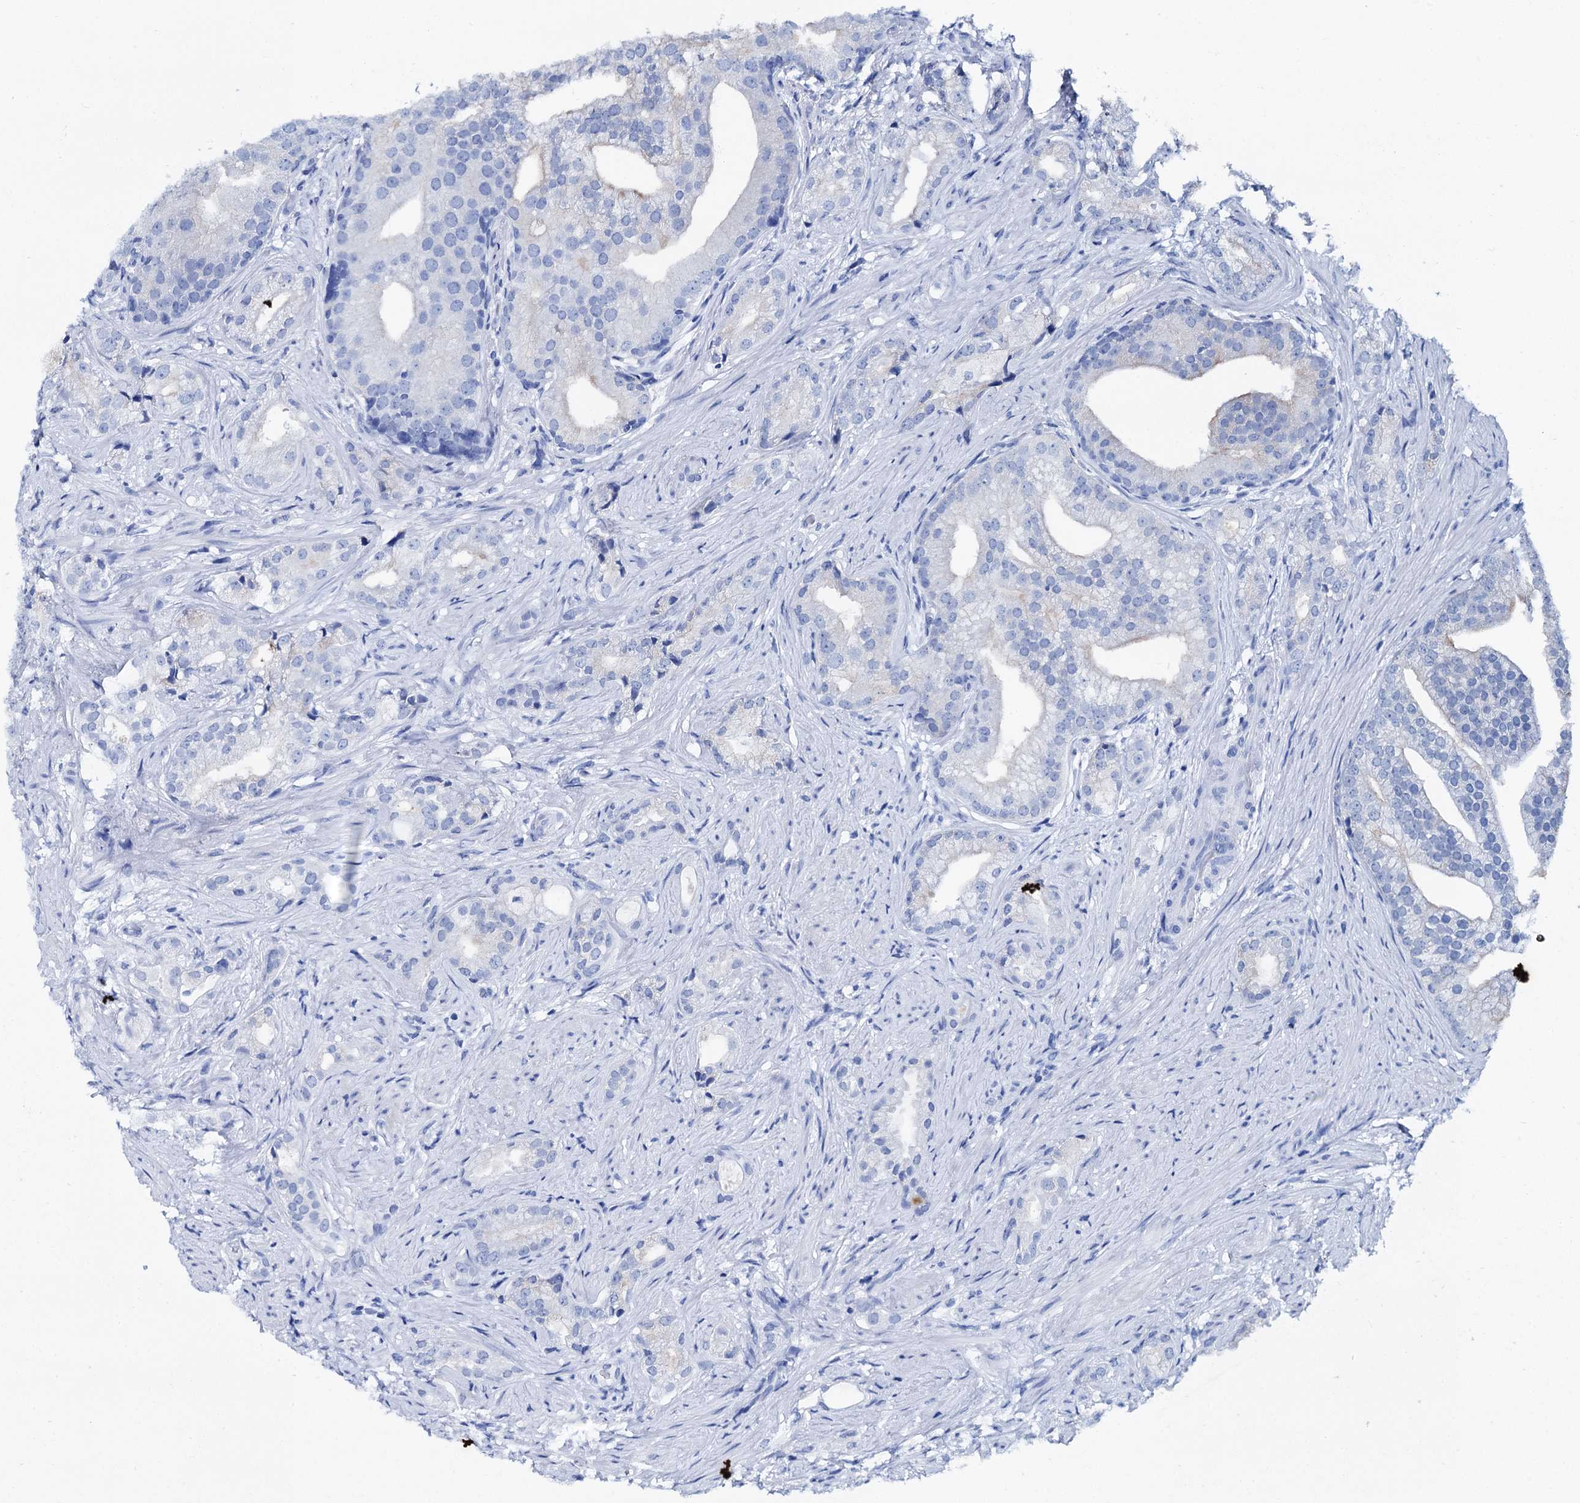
{"staining": {"intensity": "negative", "quantity": "none", "location": "none"}, "tissue": "prostate cancer", "cell_type": "Tumor cells", "image_type": "cancer", "snomed": [{"axis": "morphology", "description": "Adenocarcinoma, Low grade"}, {"axis": "topography", "description": "Prostate"}], "caption": "Immunohistochemistry histopathology image of low-grade adenocarcinoma (prostate) stained for a protein (brown), which shows no staining in tumor cells. (DAB IHC visualized using brightfield microscopy, high magnification).", "gene": "BRINP1", "patient": {"sex": "male", "age": 71}}